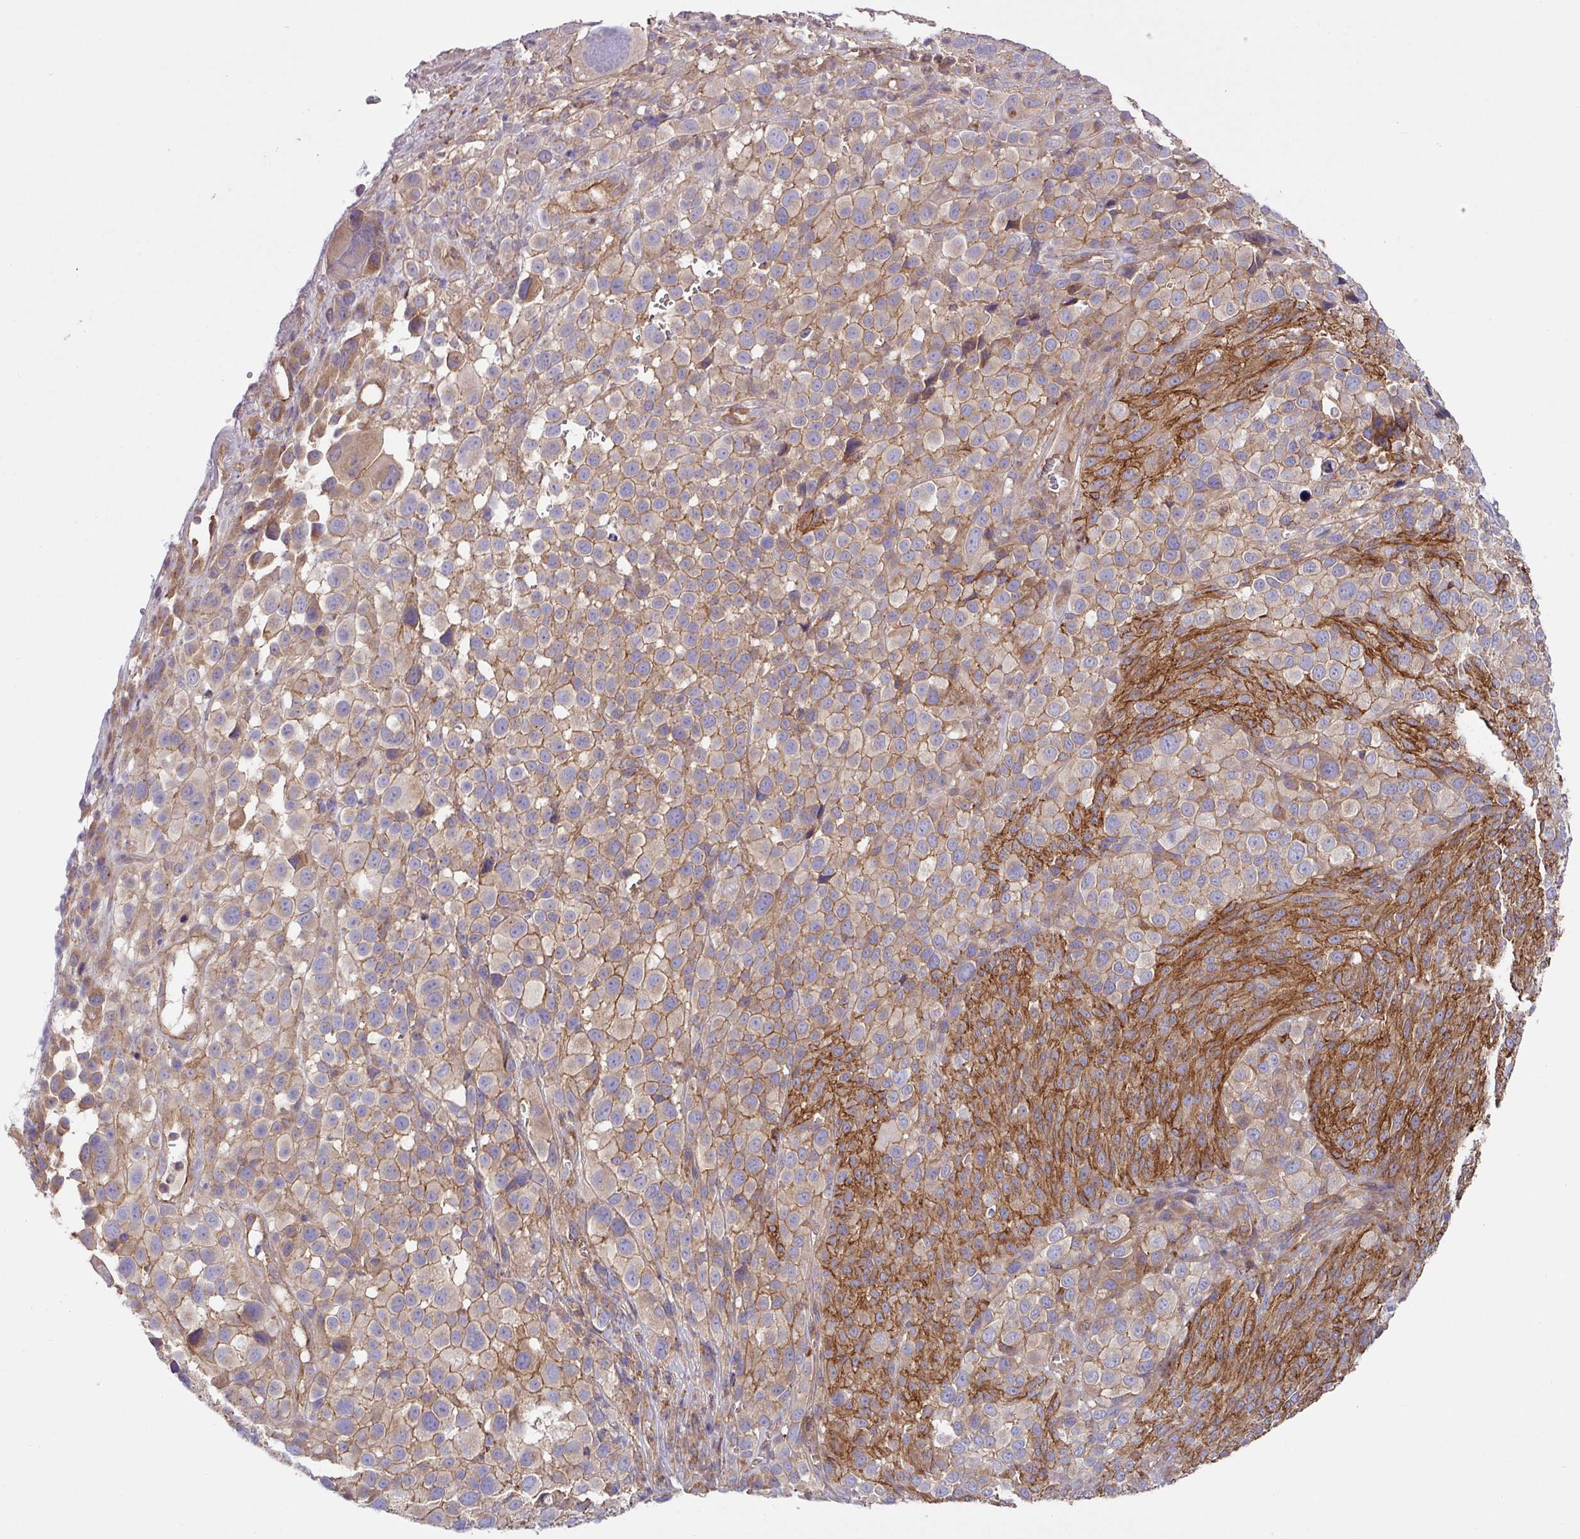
{"staining": {"intensity": "weak", "quantity": "25%-75%", "location": "cytoplasmic/membranous"}, "tissue": "melanoma", "cell_type": "Tumor cells", "image_type": "cancer", "snomed": [{"axis": "morphology", "description": "Malignant melanoma, NOS"}, {"axis": "topography", "description": "Skin of trunk"}], "caption": "Malignant melanoma stained with a brown dye displays weak cytoplasmic/membranous positive expression in about 25%-75% of tumor cells.", "gene": "RIC1", "patient": {"sex": "male", "age": 71}}